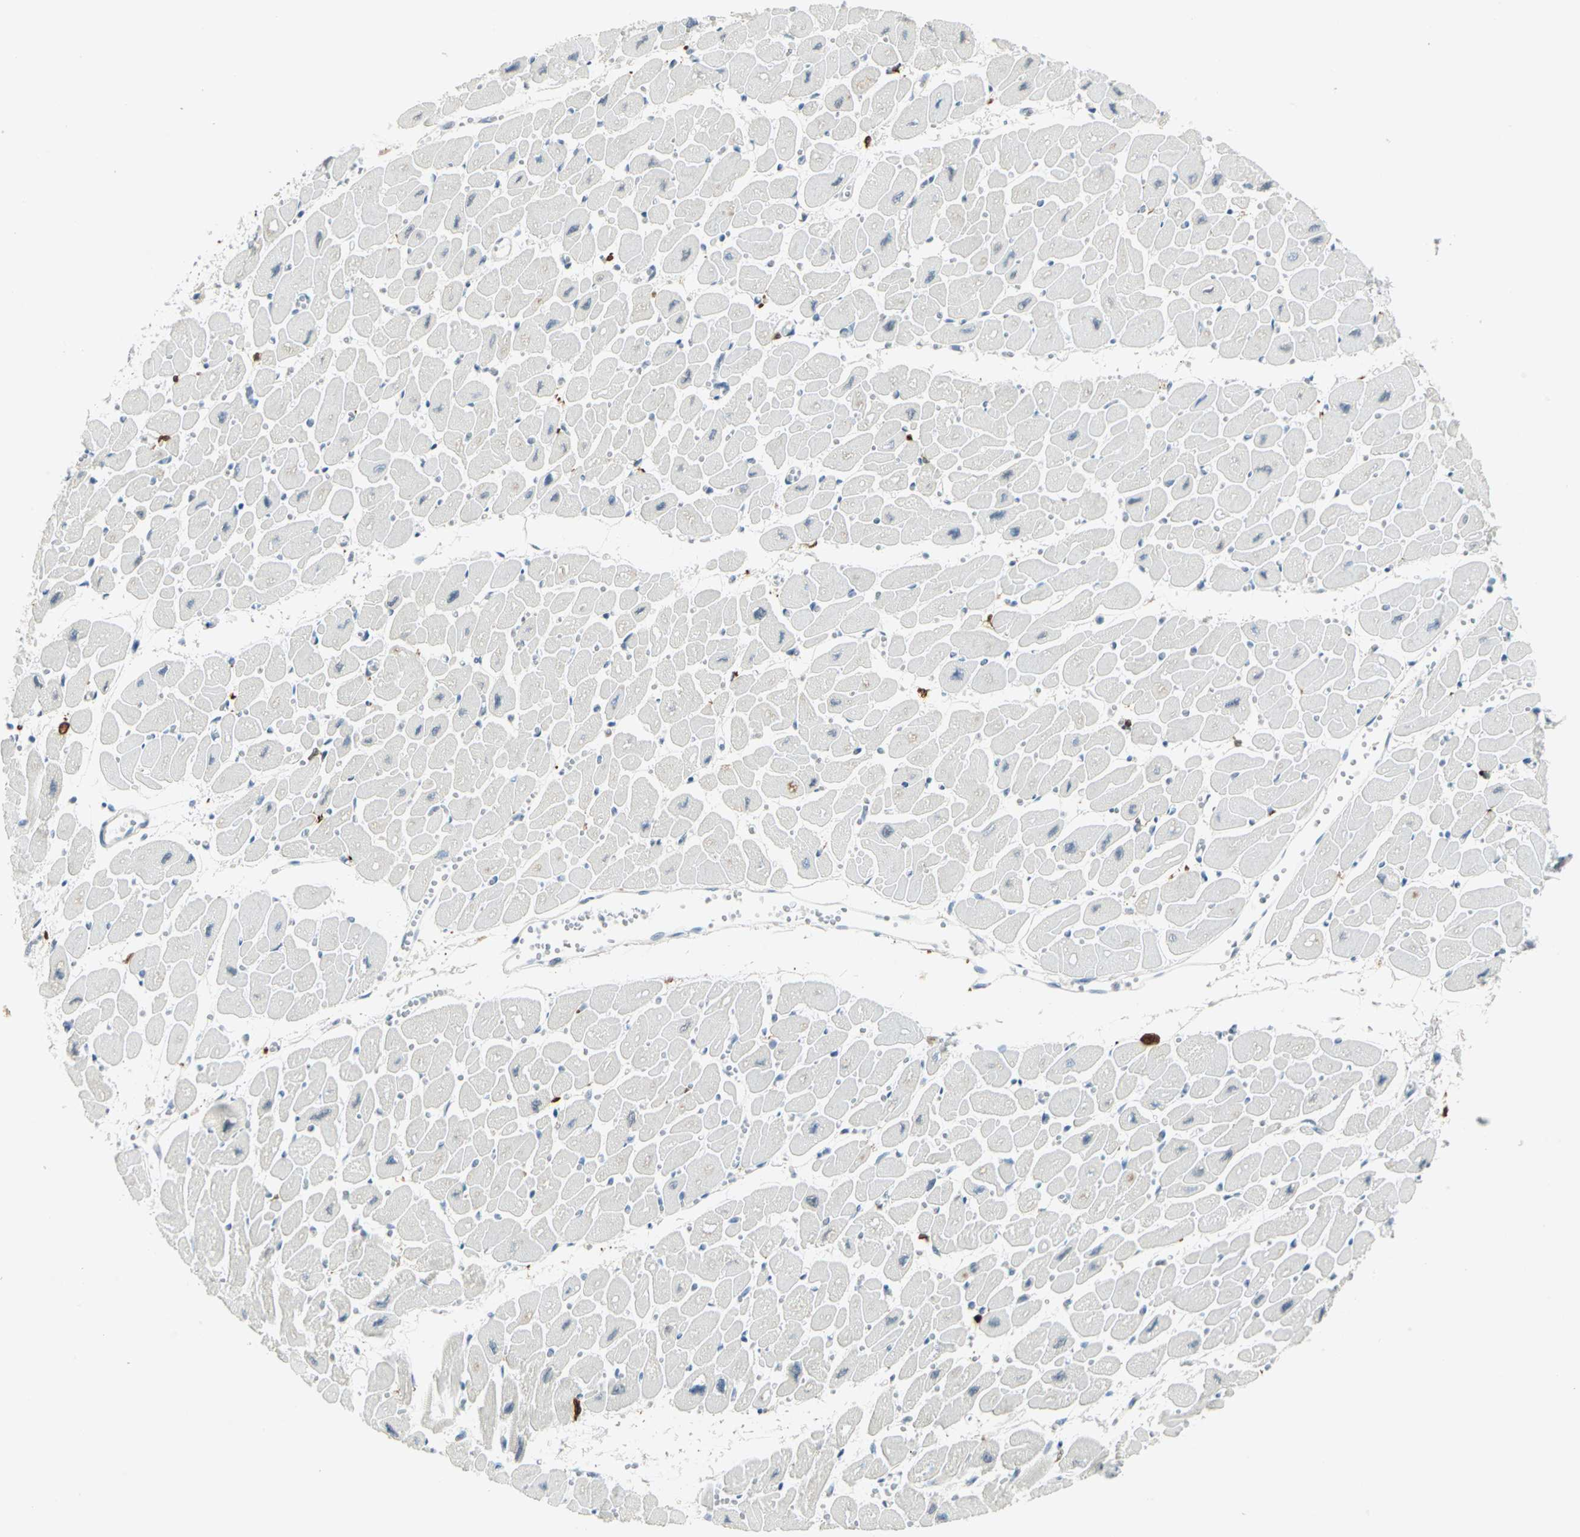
{"staining": {"intensity": "negative", "quantity": "none", "location": "none"}, "tissue": "heart muscle", "cell_type": "Cardiomyocytes", "image_type": "normal", "snomed": [{"axis": "morphology", "description": "Normal tissue, NOS"}, {"axis": "topography", "description": "Heart"}], "caption": "An image of heart muscle stained for a protein exhibits no brown staining in cardiomyocytes.", "gene": "MTMR10", "patient": {"sex": "female", "age": 54}}